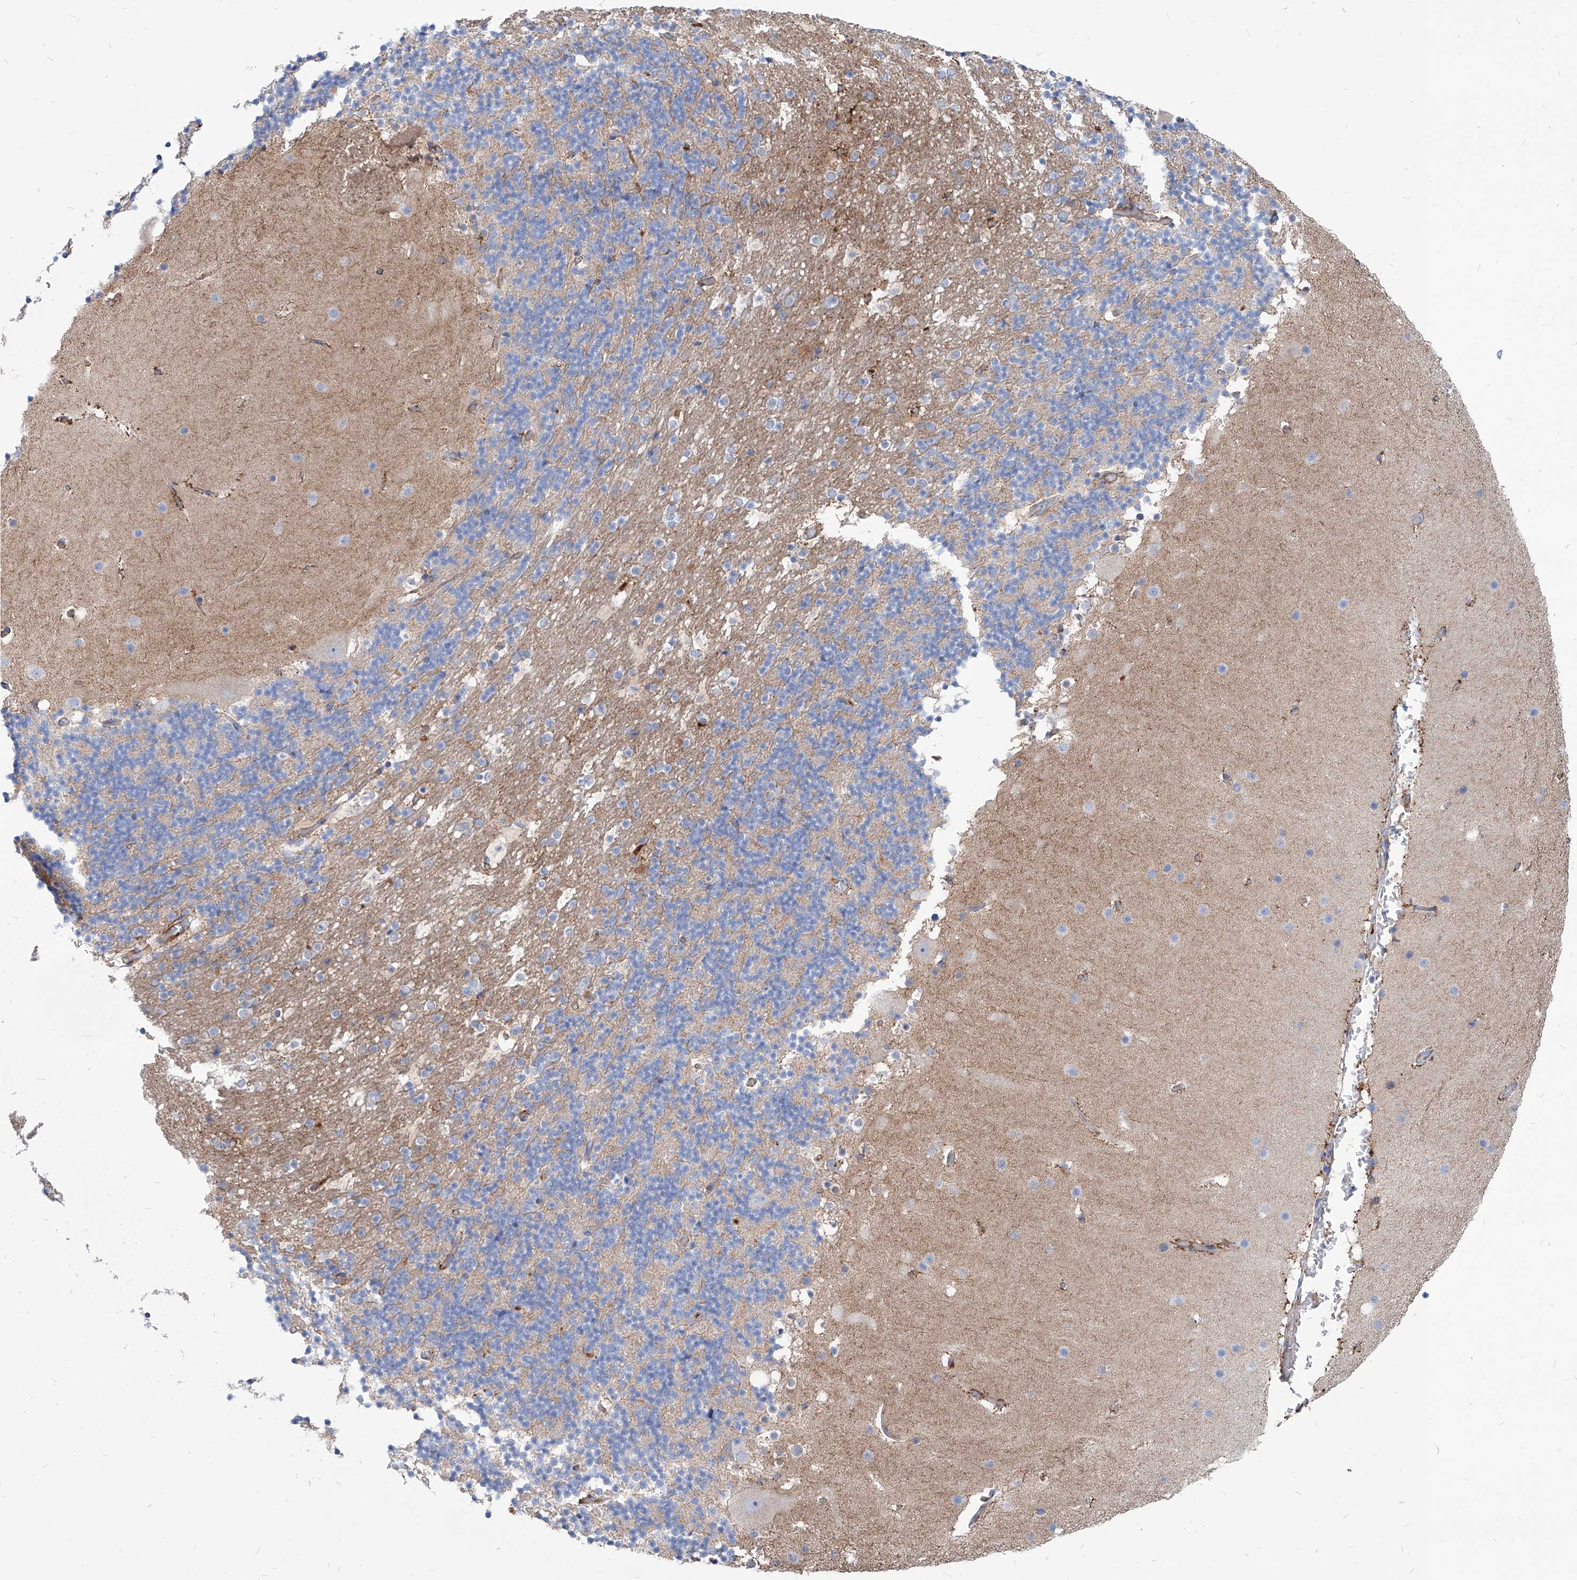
{"staining": {"intensity": "negative", "quantity": "none", "location": "none"}, "tissue": "cerebellum", "cell_type": "Cells in granular layer", "image_type": "normal", "snomed": [{"axis": "morphology", "description": "Normal tissue, NOS"}, {"axis": "topography", "description": "Cerebellum"}], "caption": "DAB immunohistochemical staining of normal human cerebellum shows no significant expression in cells in granular layer.", "gene": "AKAP10", "patient": {"sex": "male", "age": 57}}